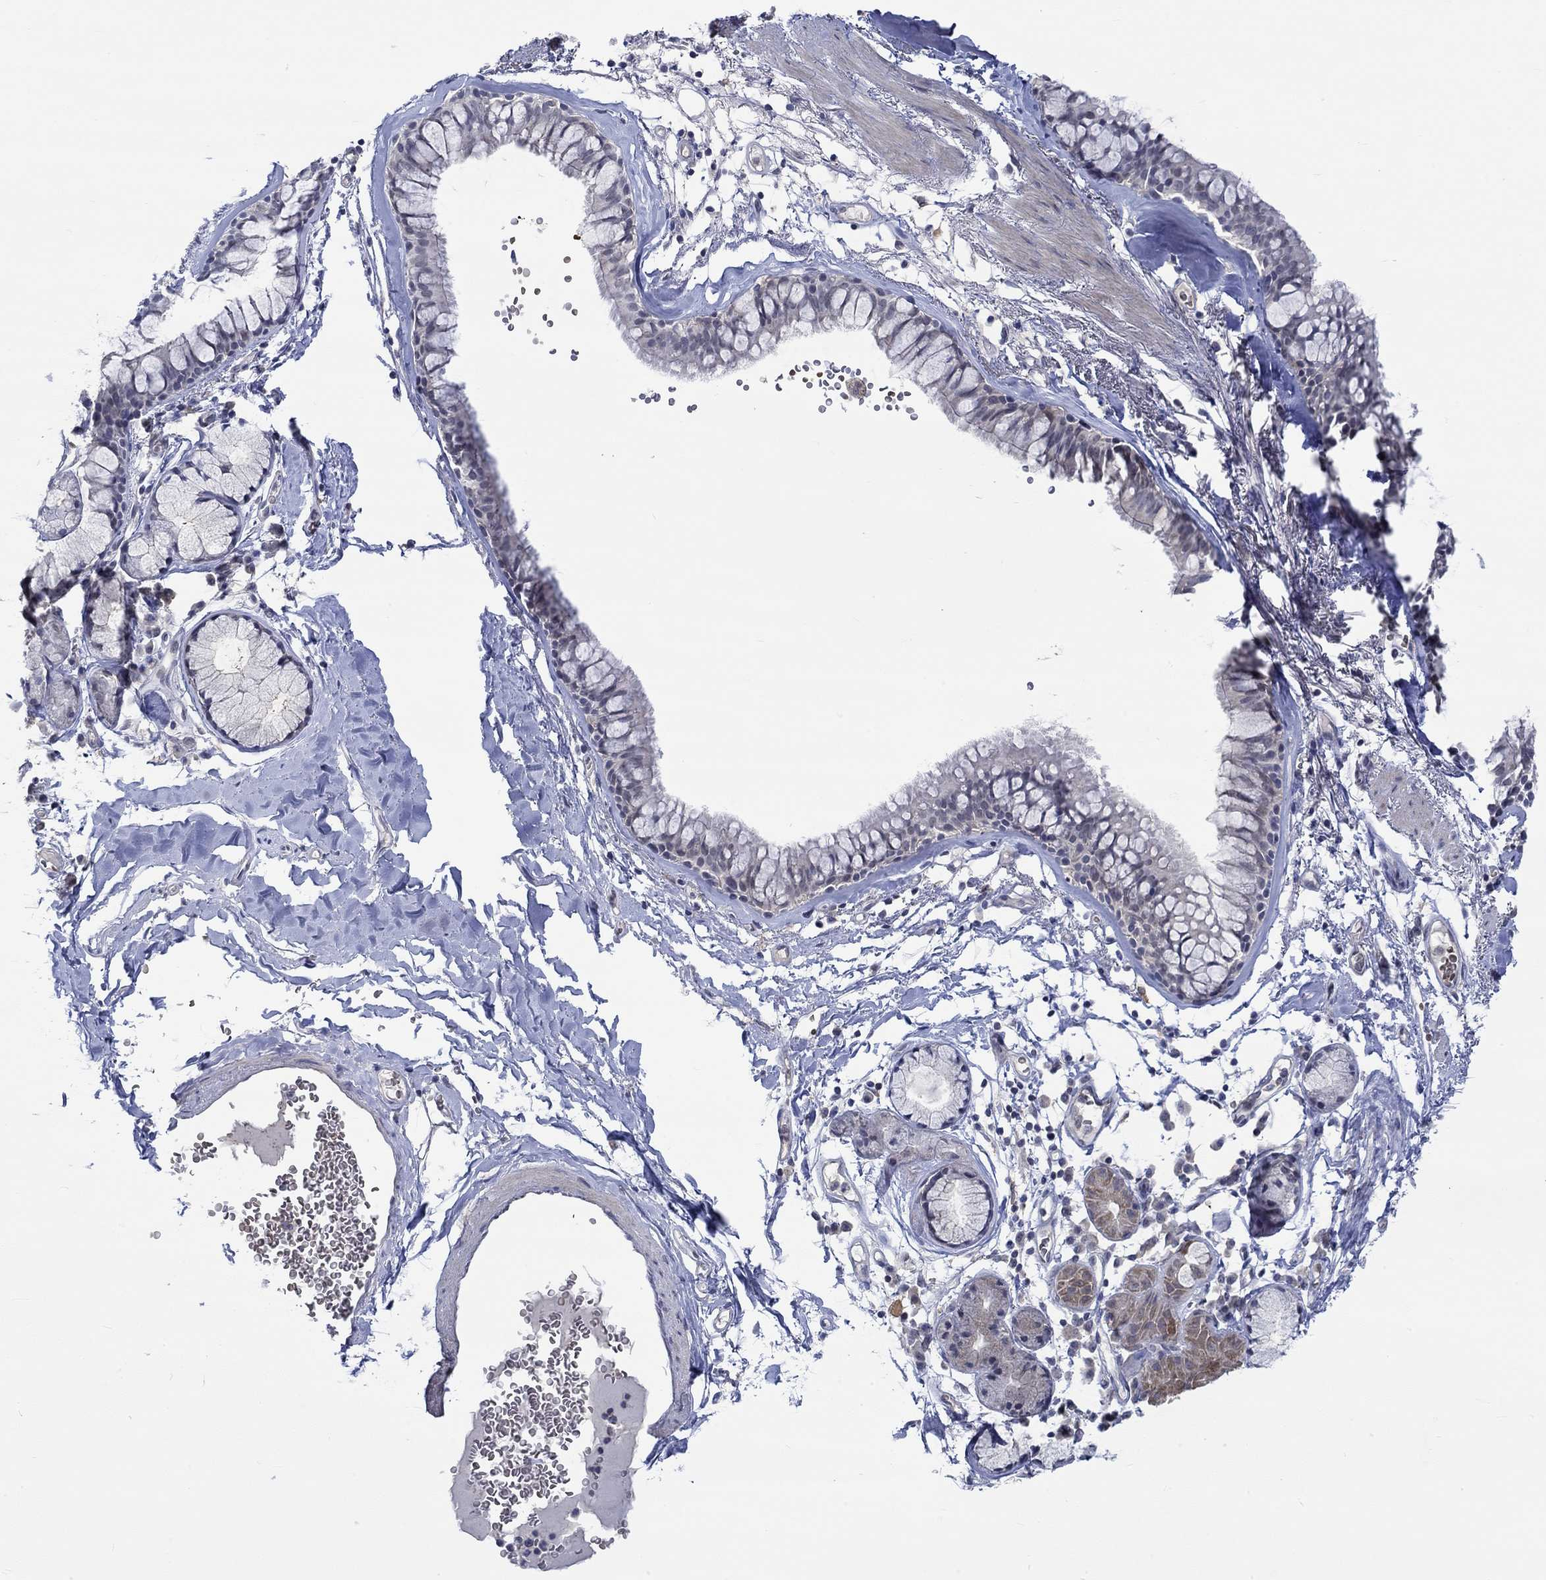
{"staining": {"intensity": "negative", "quantity": "none", "location": "none"}, "tissue": "bronchus", "cell_type": "Respiratory epithelial cells", "image_type": "normal", "snomed": [{"axis": "morphology", "description": "Normal tissue, NOS"}, {"axis": "morphology", "description": "Squamous cell carcinoma, NOS"}, {"axis": "topography", "description": "Cartilage tissue"}, {"axis": "topography", "description": "Bronchus"}], "caption": "Immunohistochemistry histopathology image of unremarkable human bronchus stained for a protein (brown), which reveals no expression in respiratory epithelial cells. Brightfield microscopy of immunohistochemistry (IHC) stained with DAB (brown) and hematoxylin (blue), captured at high magnification.", "gene": "WASF1", "patient": {"sex": "male", "age": 72}}